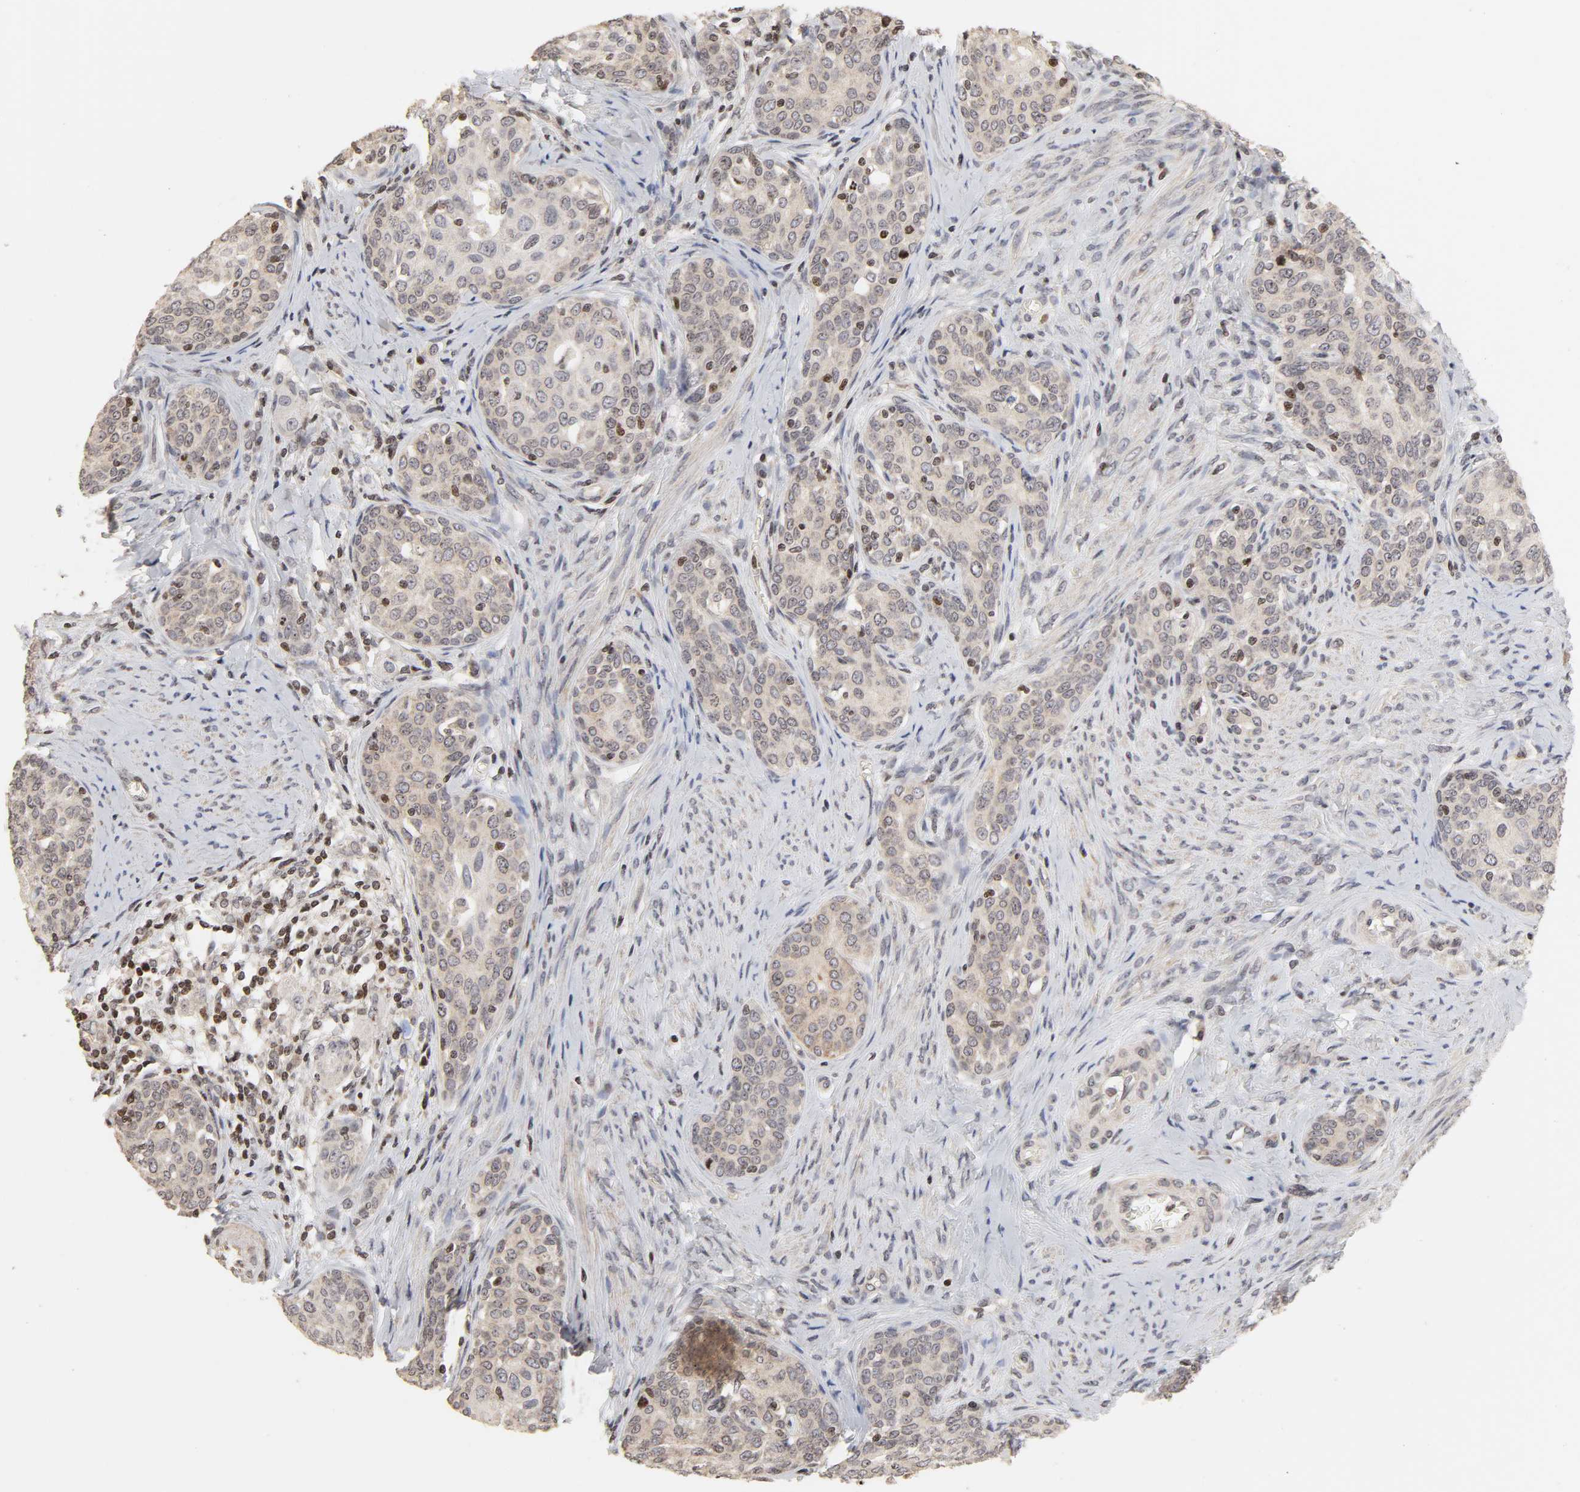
{"staining": {"intensity": "weak", "quantity": "<25%", "location": "nuclear"}, "tissue": "cervical cancer", "cell_type": "Tumor cells", "image_type": "cancer", "snomed": [{"axis": "morphology", "description": "Squamous cell carcinoma, NOS"}, {"axis": "morphology", "description": "Adenocarcinoma, NOS"}, {"axis": "topography", "description": "Cervix"}], "caption": "Cervical cancer was stained to show a protein in brown. There is no significant positivity in tumor cells. Nuclei are stained in blue.", "gene": "ZNF473", "patient": {"sex": "female", "age": 52}}